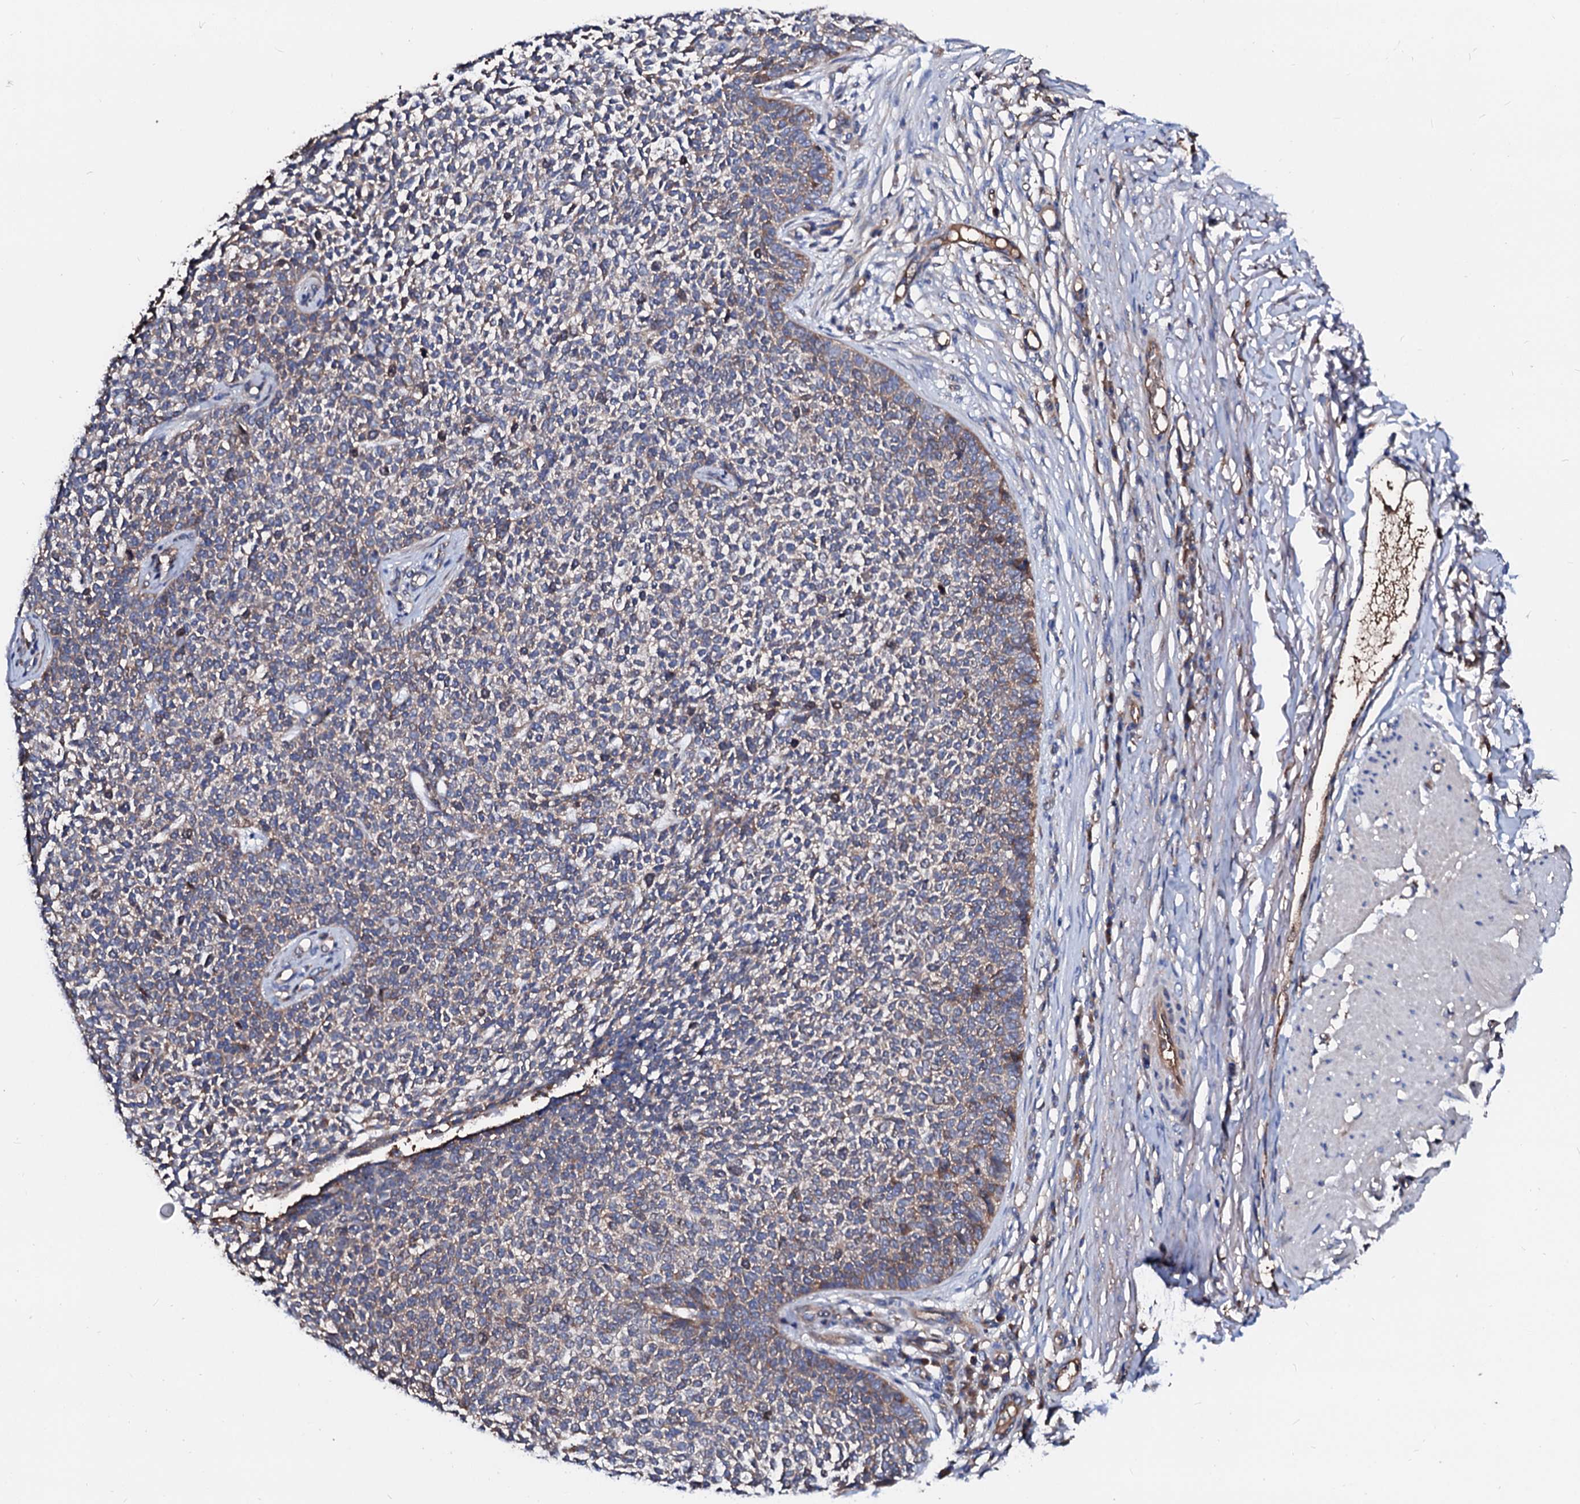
{"staining": {"intensity": "weak", "quantity": "25%-75%", "location": "cytoplasmic/membranous"}, "tissue": "skin cancer", "cell_type": "Tumor cells", "image_type": "cancer", "snomed": [{"axis": "morphology", "description": "Basal cell carcinoma"}, {"axis": "topography", "description": "Skin"}], "caption": "An immunohistochemistry image of neoplastic tissue is shown. Protein staining in brown shows weak cytoplasmic/membranous positivity in skin basal cell carcinoma within tumor cells. Nuclei are stained in blue.", "gene": "CSKMT", "patient": {"sex": "female", "age": 84}}